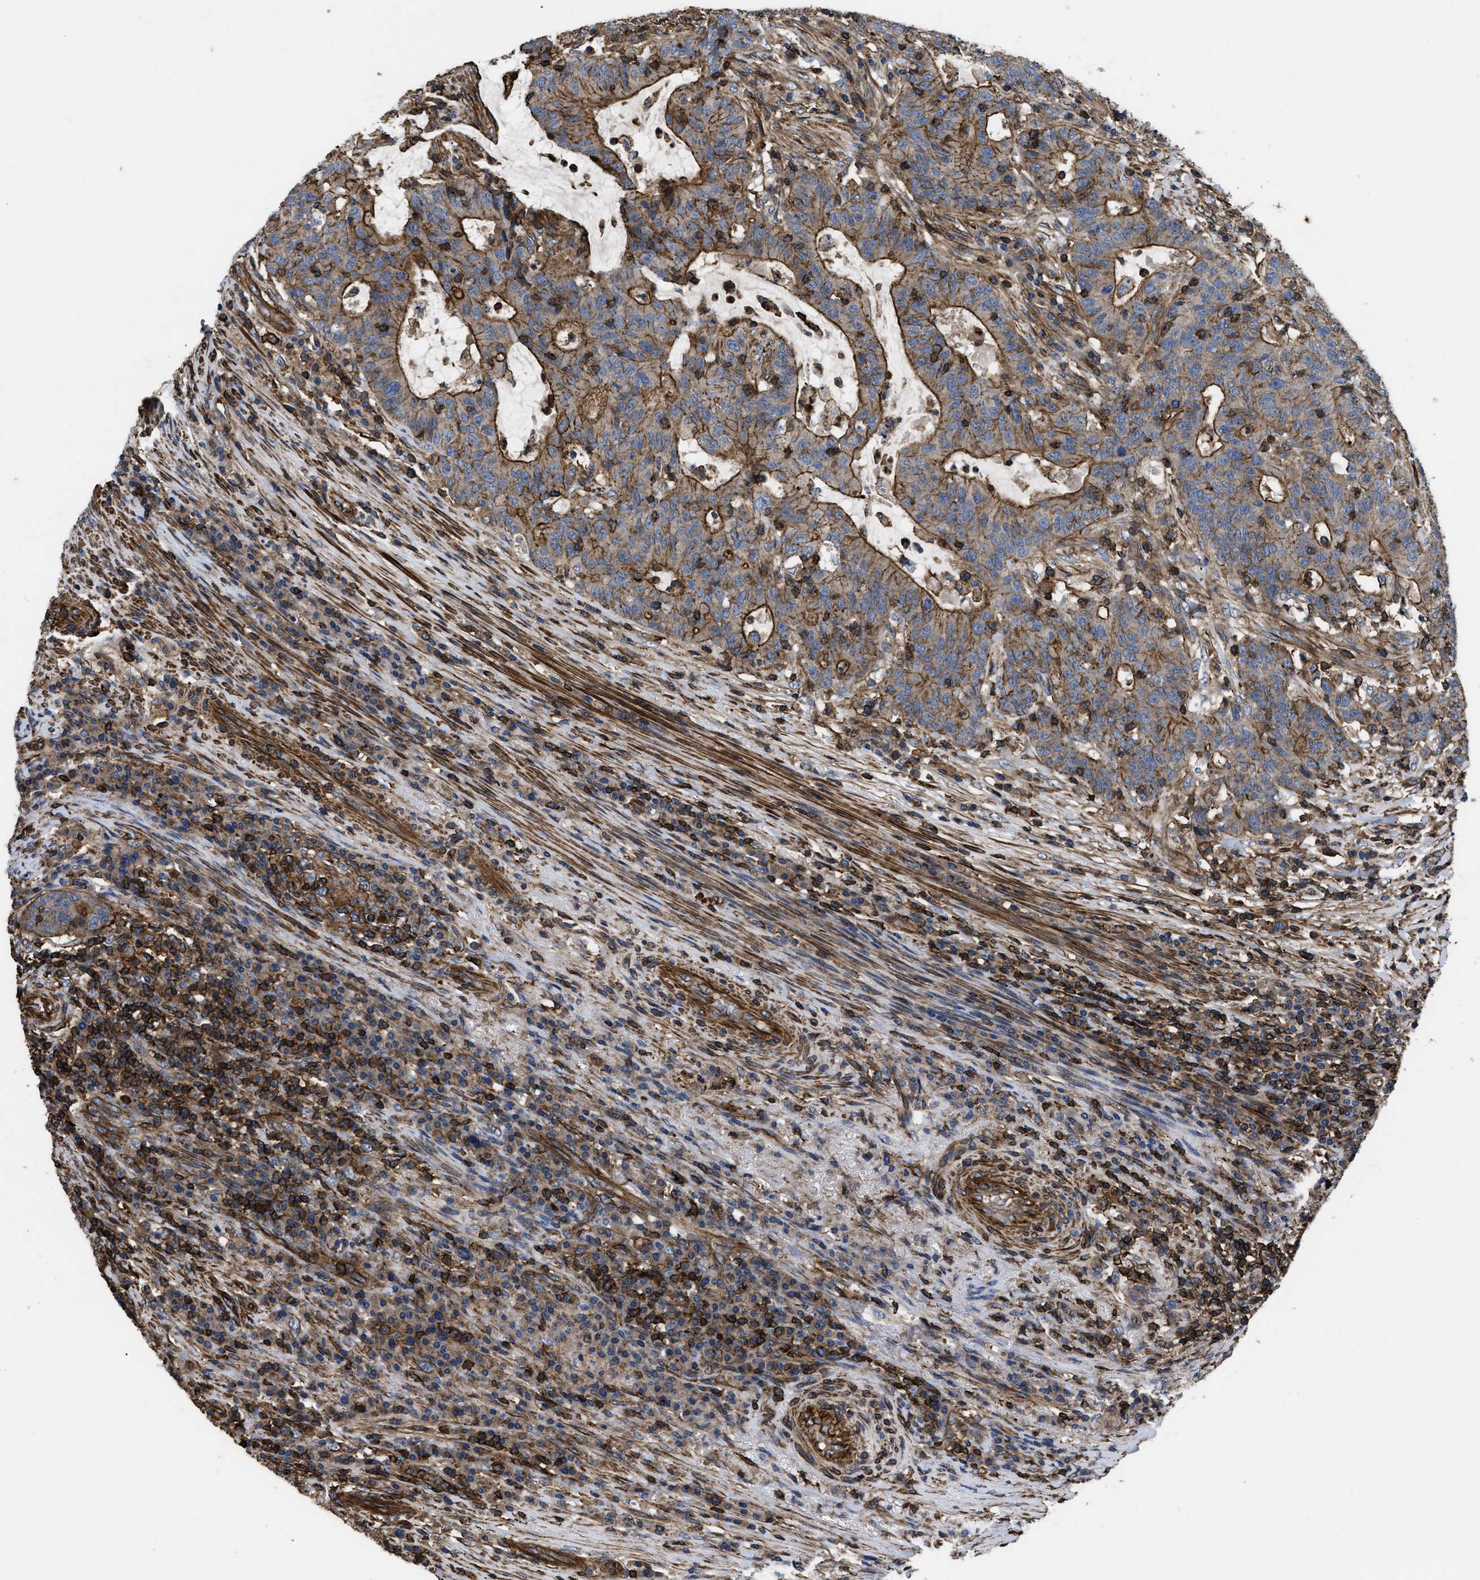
{"staining": {"intensity": "strong", "quantity": ">75%", "location": "cytoplasmic/membranous"}, "tissue": "colorectal cancer", "cell_type": "Tumor cells", "image_type": "cancer", "snomed": [{"axis": "morphology", "description": "Normal tissue, NOS"}, {"axis": "morphology", "description": "Adenocarcinoma, NOS"}, {"axis": "topography", "description": "Colon"}], "caption": "IHC of human colorectal cancer (adenocarcinoma) shows high levels of strong cytoplasmic/membranous positivity in approximately >75% of tumor cells. The protein is shown in brown color, while the nuclei are stained blue.", "gene": "SCUBE2", "patient": {"sex": "female", "age": 75}}